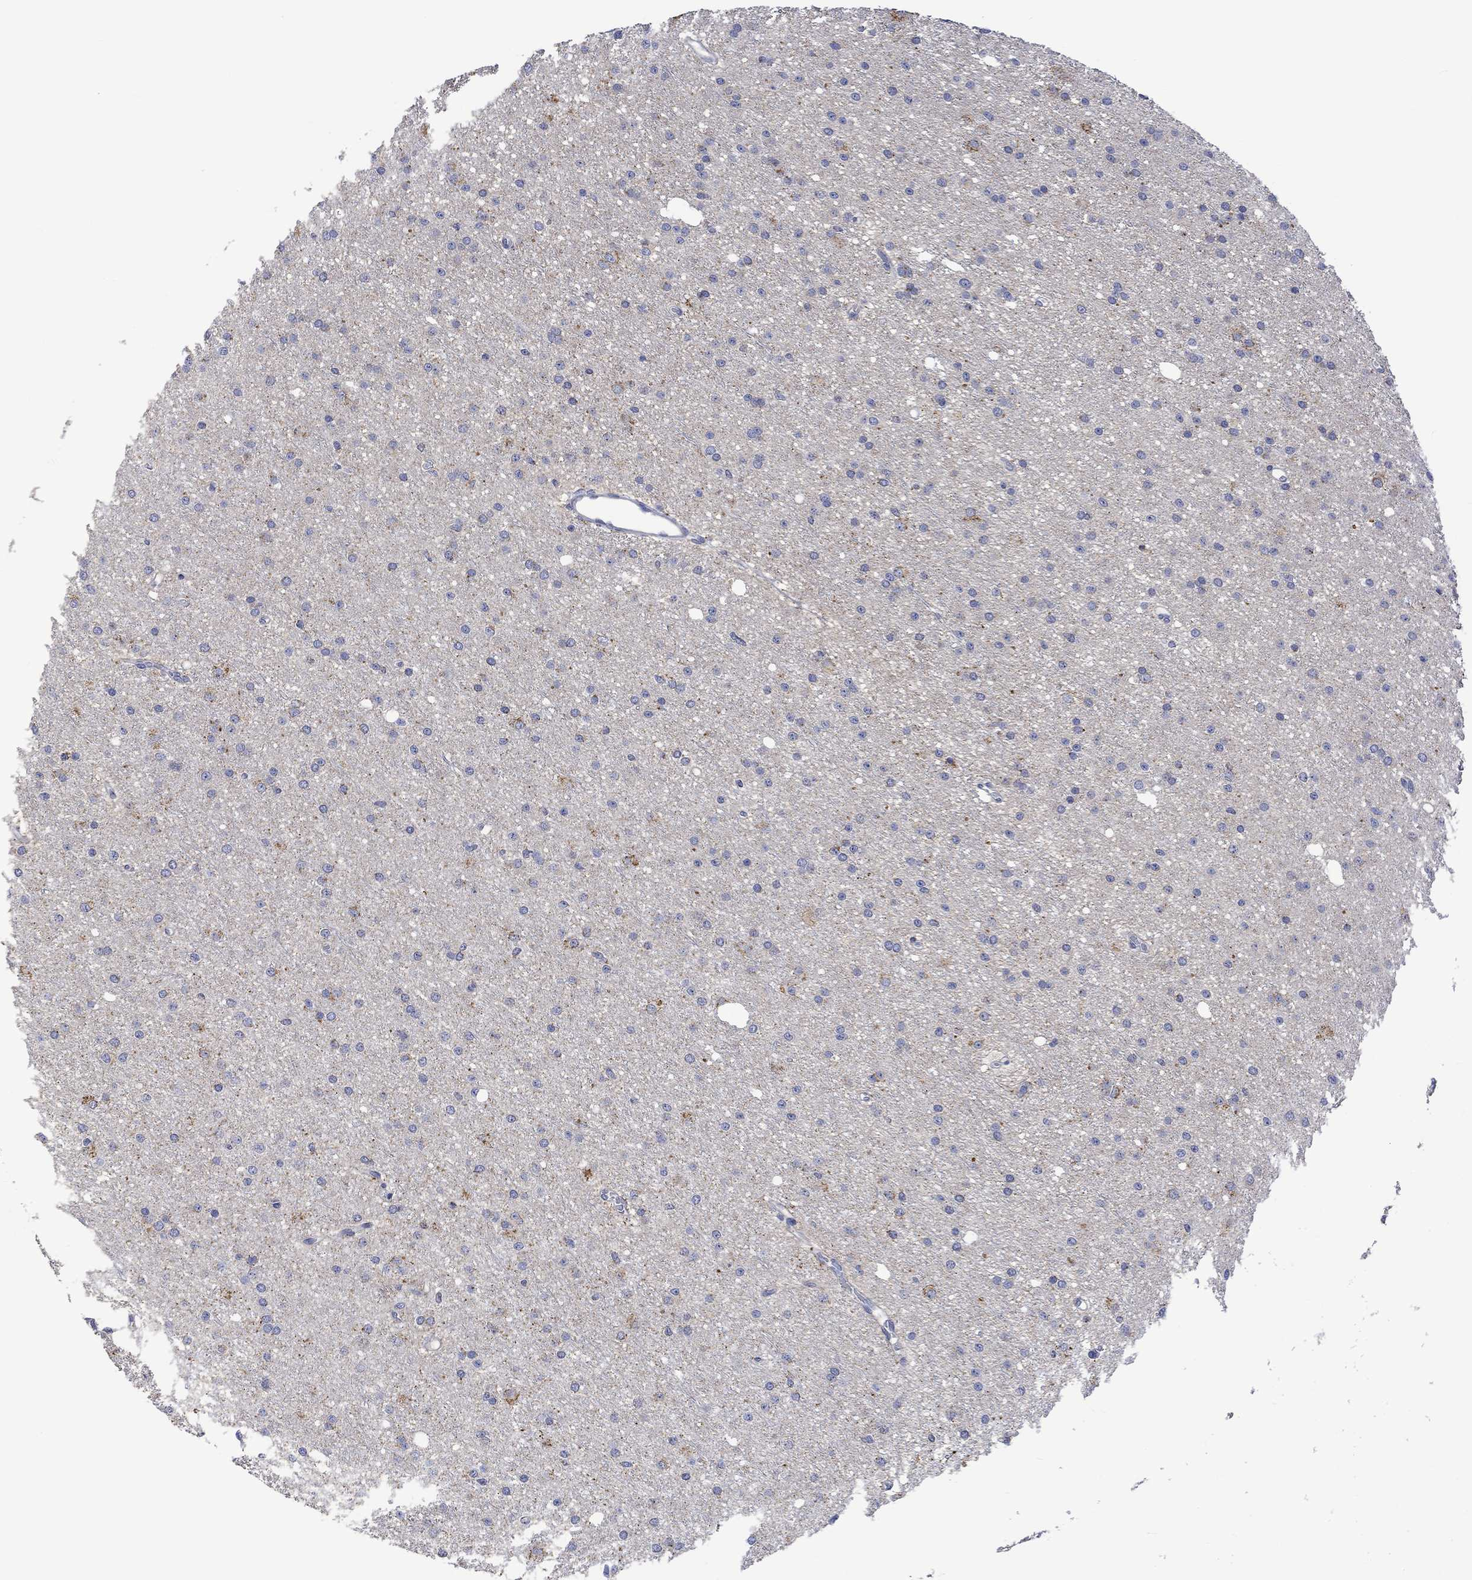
{"staining": {"intensity": "negative", "quantity": "none", "location": "none"}, "tissue": "glioma", "cell_type": "Tumor cells", "image_type": "cancer", "snomed": [{"axis": "morphology", "description": "Glioma, malignant, Low grade"}, {"axis": "topography", "description": "Brain"}], "caption": "Tumor cells are negative for protein expression in human malignant glioma (low-grade).", "gene": "SLC48A1", "patient": {"sex": "male", "age": 27}}